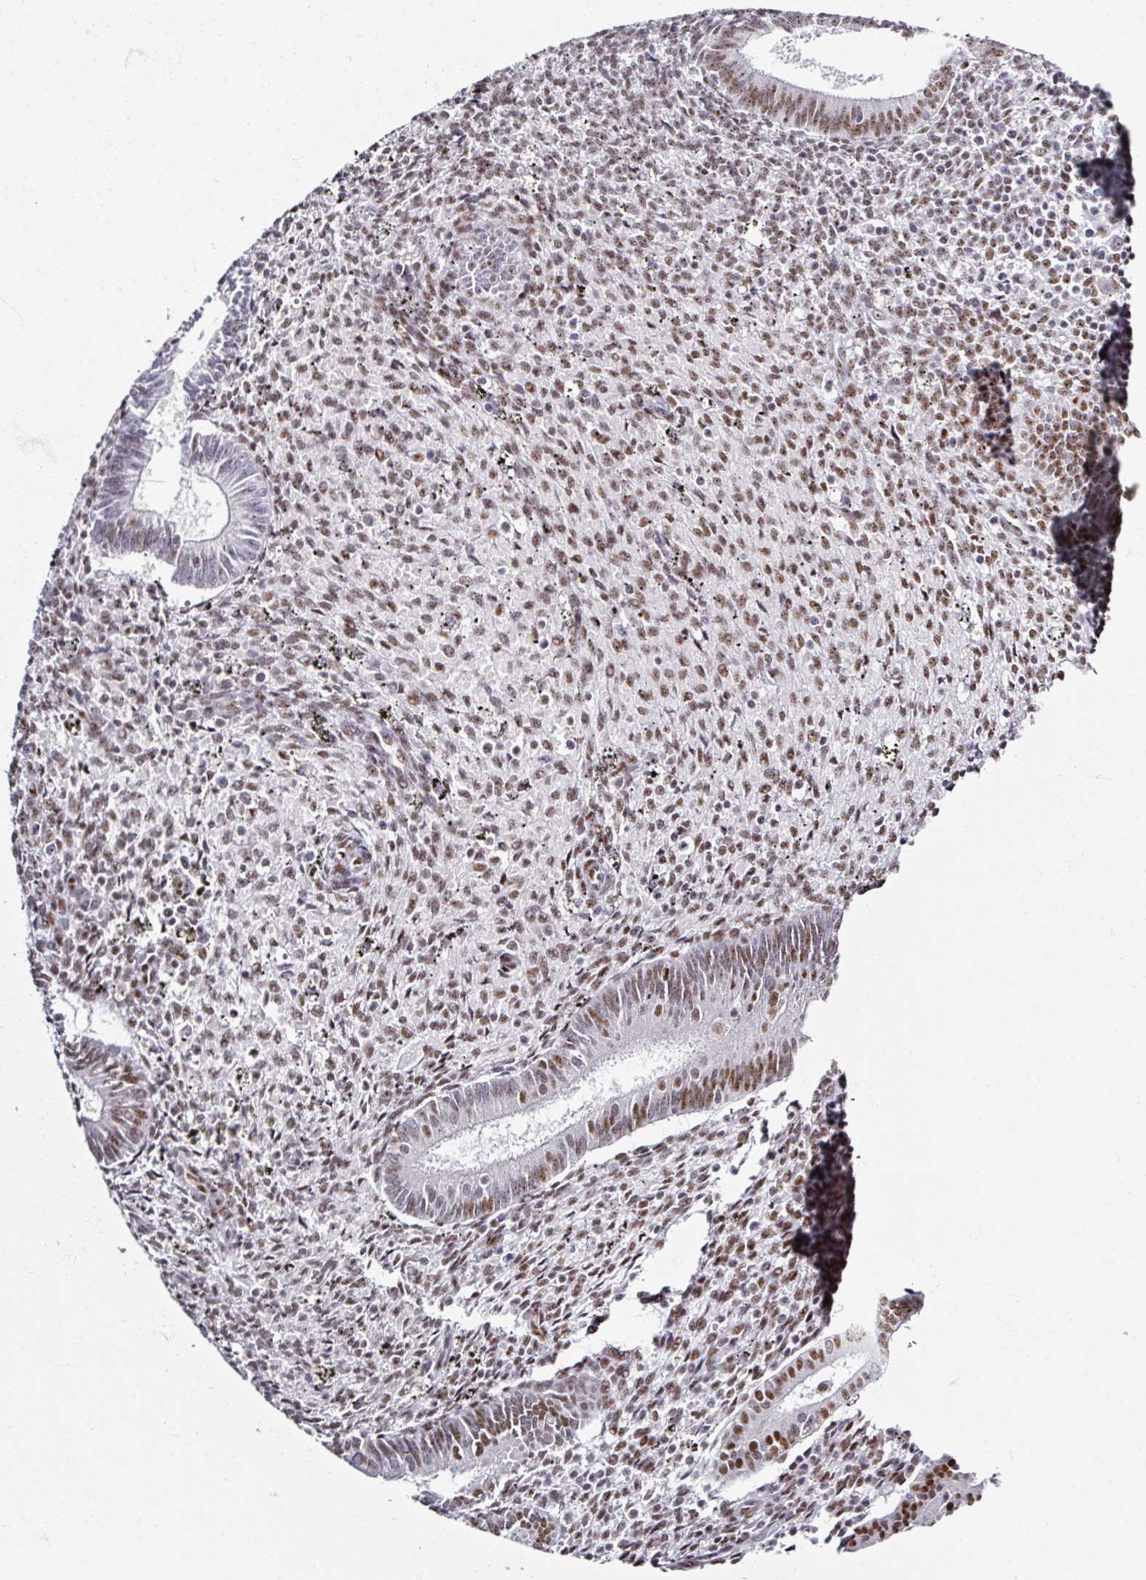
{"staining": {"intensity": "moderate", "quantity": ">75%", "location": "nuclear"}, "tissue": "endometrium", "cell_type": "Cells in endometrial stroma", "image_type": "normal", "snomed": [{"axis": "morphology", "description": "Normal tissue, NOS"}, {"axis": "topography", "description": "Endometrium"}], "caption": "Moderate nuclear positivity for a protein is appreciated in about >75% of cells in endometrial stroma of normal endometrium using immunohistochemistry.", "gene": "ADAR", "patient": {"sex": "female", "age": 41}}